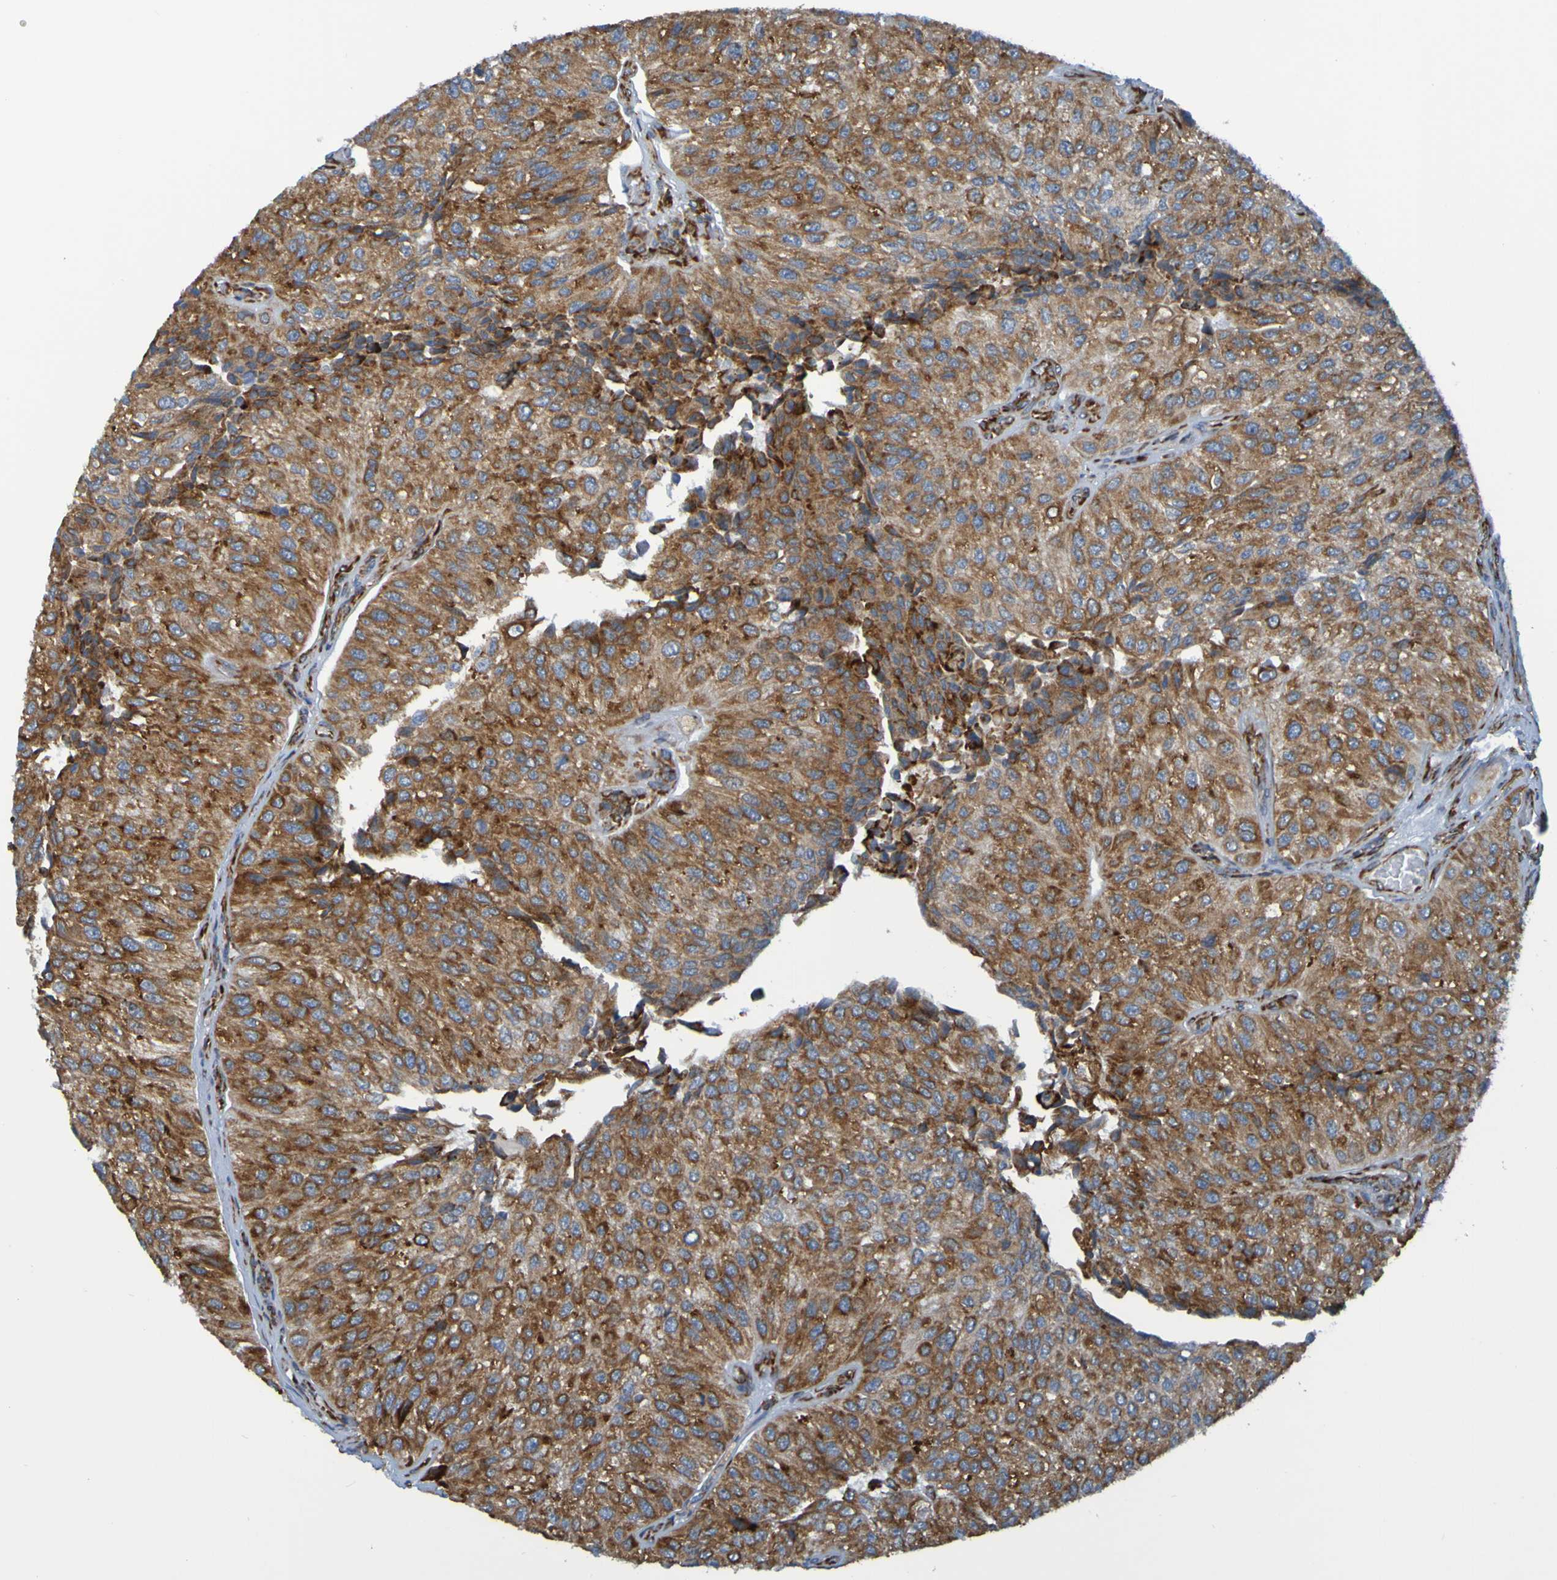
{"staining": {"intensity": "moderate", "quantity": ">75%", "location": "cytoplasmic/membranous"}, "tissue": "urothelial cancer", "cell_type": "Tumor cells", "image_type": "cancer", "snomed": [{"axis": "morphology", "description": "Urothelial carcinoma, High grade"}, {"axis": "topography", "description": "Kidney"}, {"axis": "topography", "description": "Urinary bladder"}], "caption": "Moderate cytoplasmic/membranous protein positivity is present in approximately >75% of tumor cells in urothelial cancer.", "gene": "SSR1", "patient": {"sex": "male", "age": 77}}